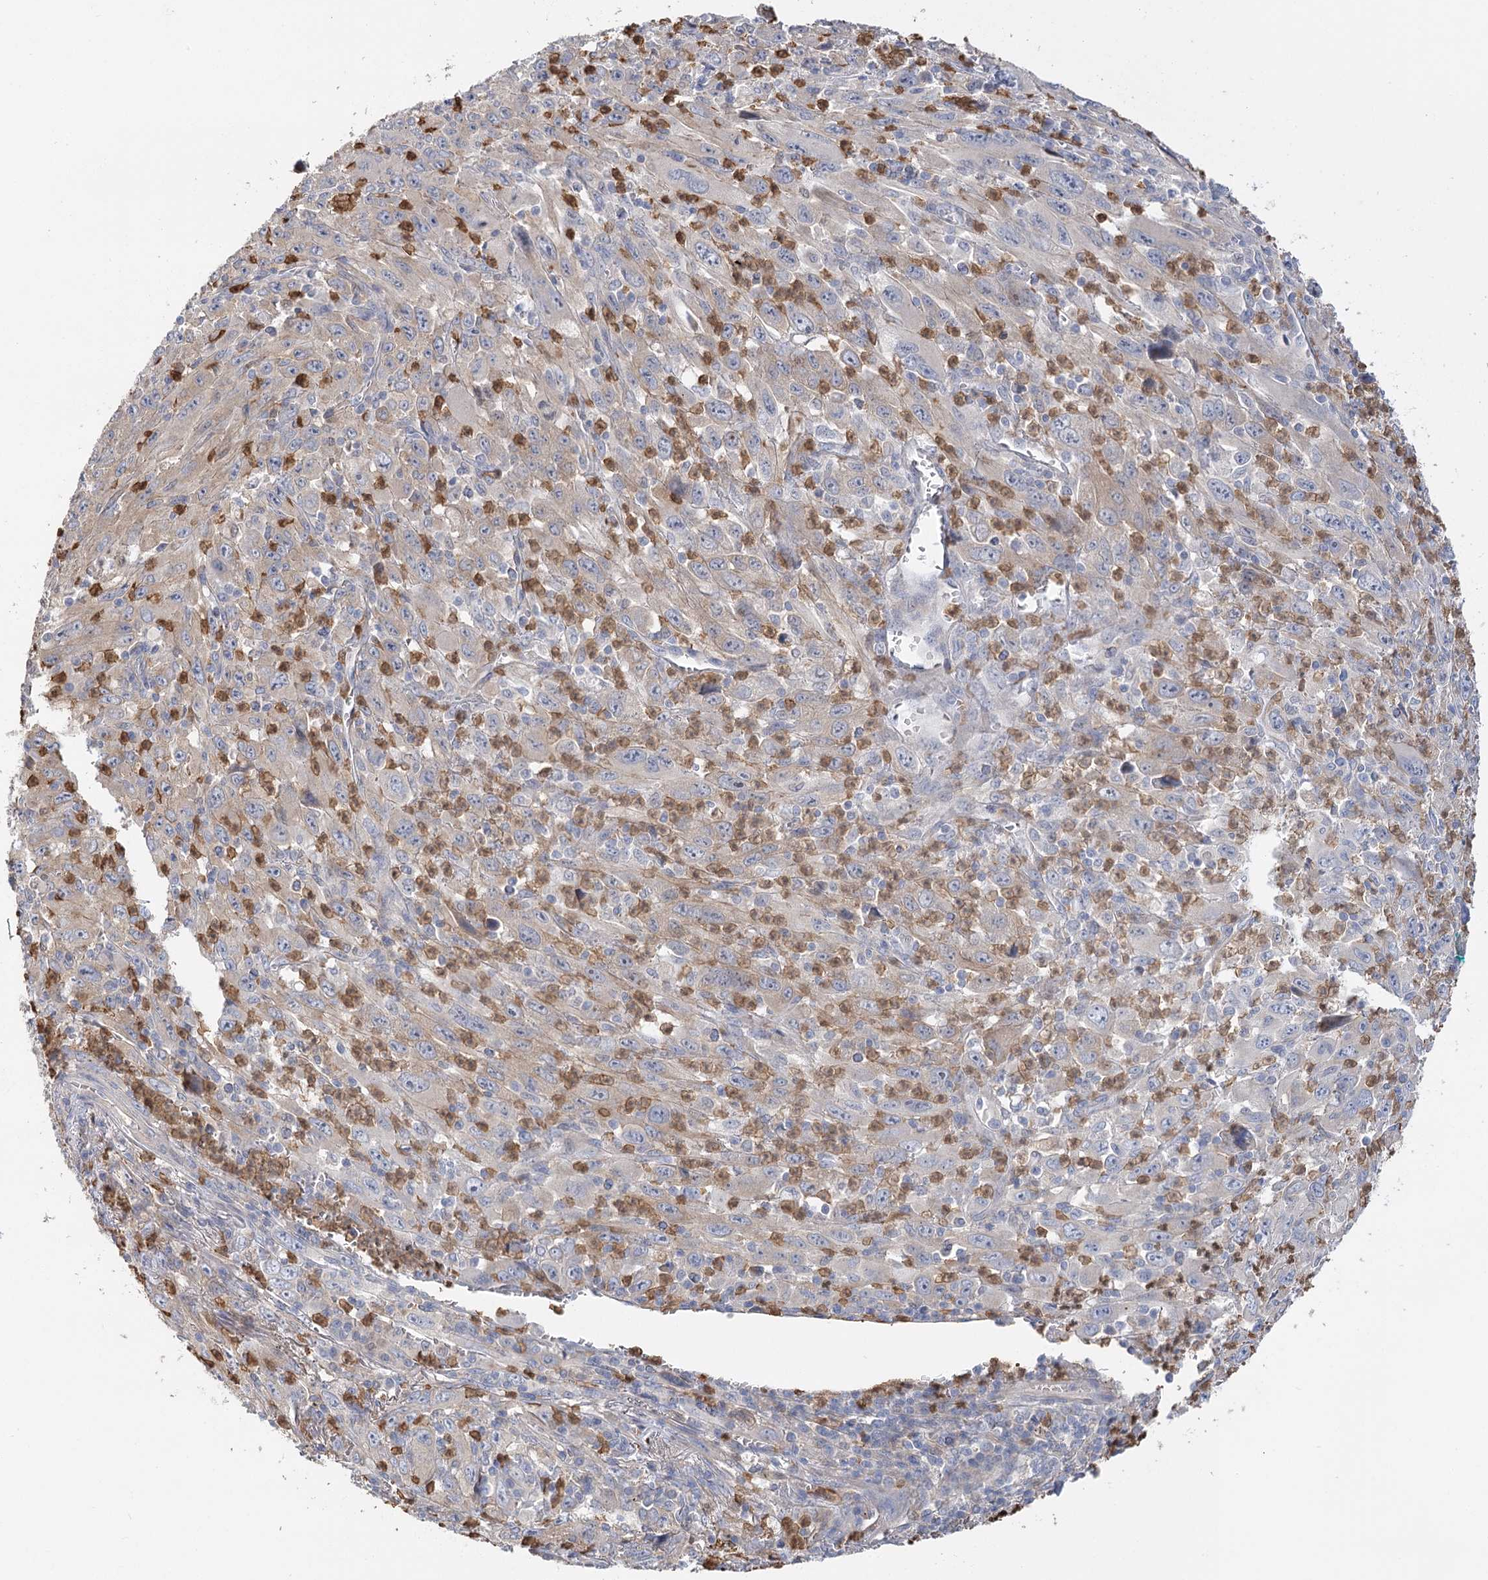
{"staining": {"intensity": "negative", "quantity": "none", "location": "none"}, "tissue": "melanoma", "cell_type": "Tumor cells", "image_type": "cancer", "snomed": [{"axis": "morphology", "description": "Malignant melanoma, Metastatic site"}, {"axis": "topography", "description": "Skin"}], "caption": "IHC of human melanoma shows no expression in tumor cells.", "gene": "EPB41L5", "patient": {"sex": "female", "age": 56}}